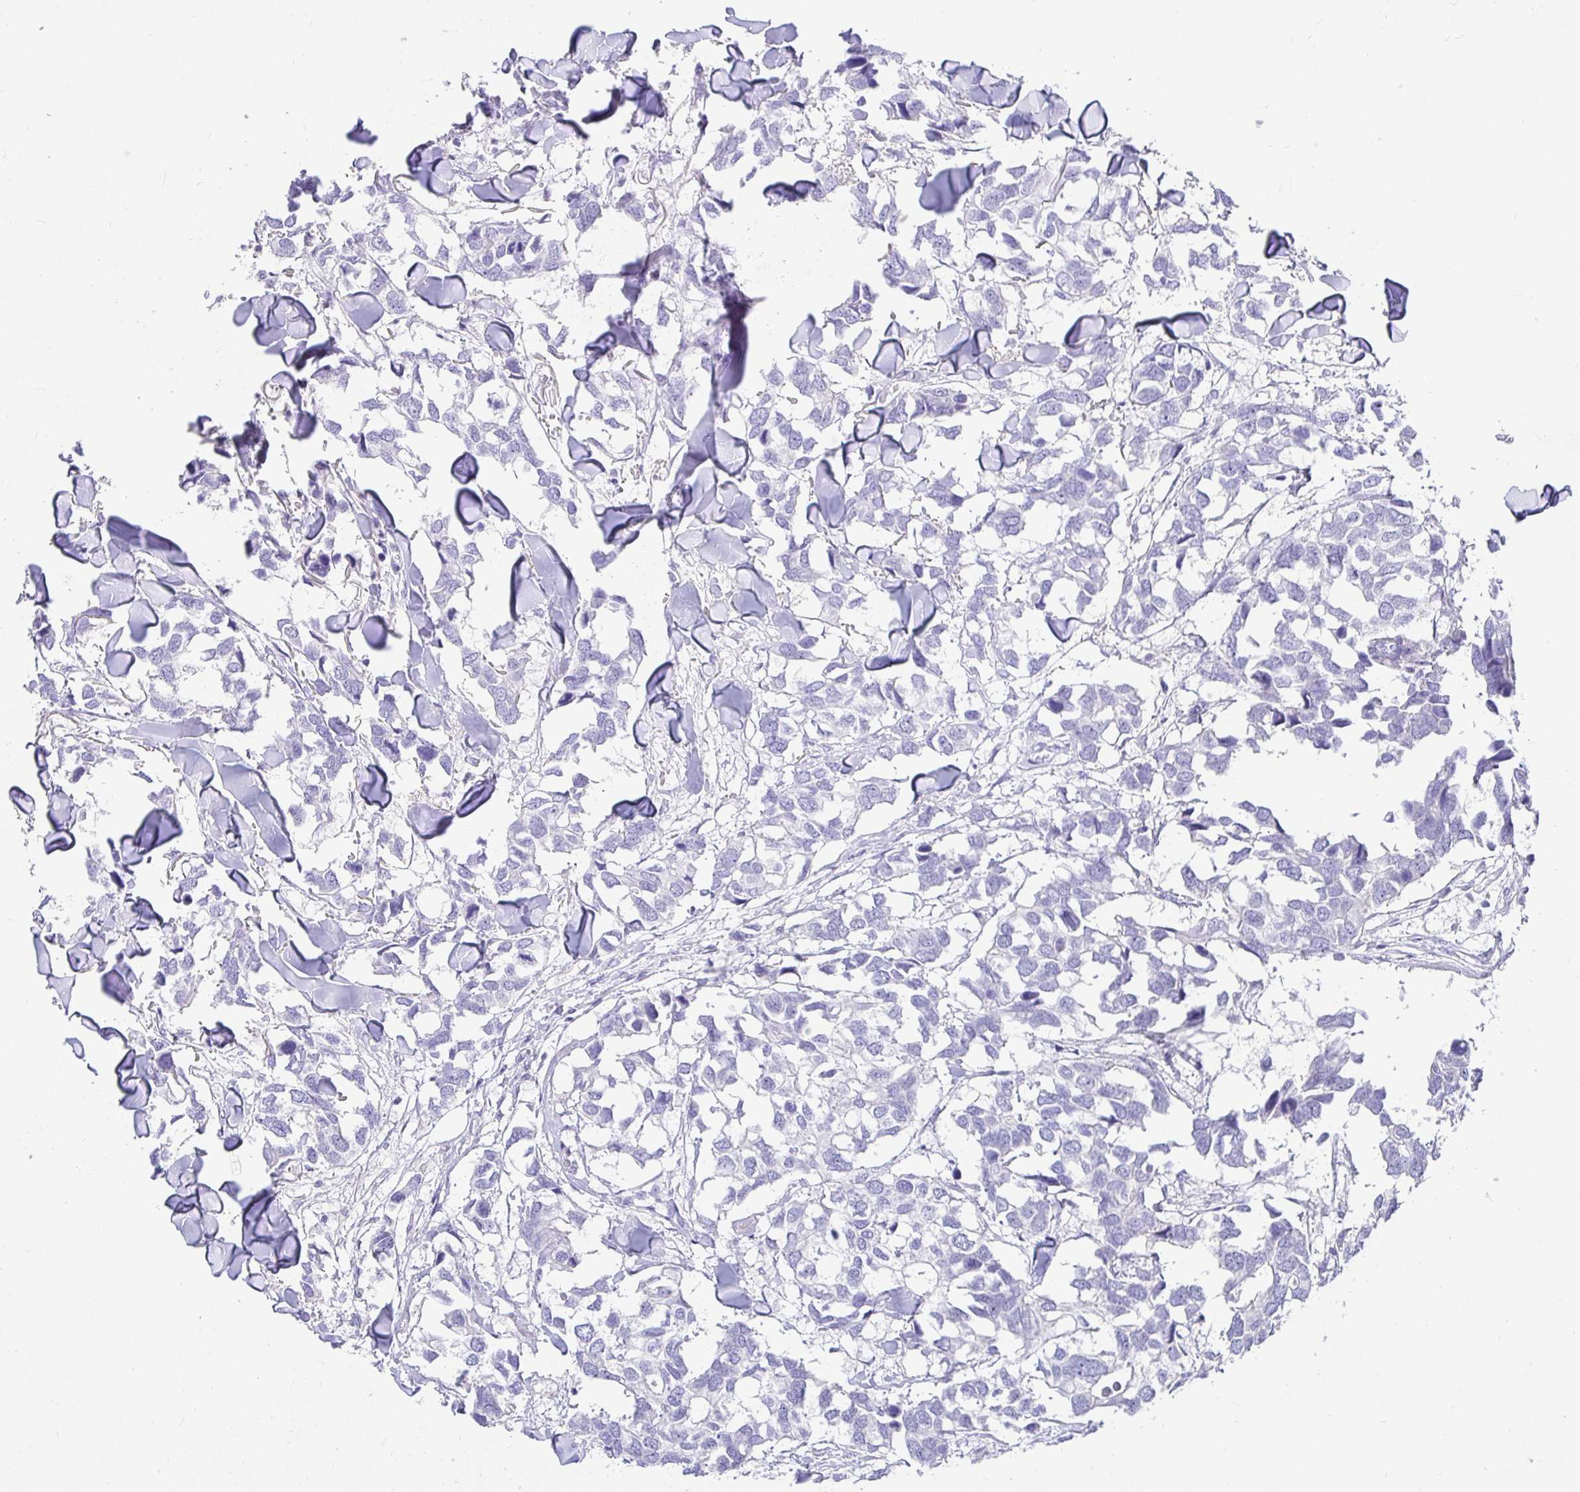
{"staining": {"intensity": "negative", "quantity": "none", "location": "none"}, "tissue": "breast cancer", "cell_type": "Tumor cells", "image_type": "cancer", "snomed": [{"axis": "morphology", "description": "Duct carcinoma"}, {"axis": "topography", "description": "Breast"}], "caption": "Micrograph shows no protein expression in tumor cells of breast invasive ductal carcinoma tissue.", "gene": "TPTE", "patient": {"sex": "female", "age": 83}}